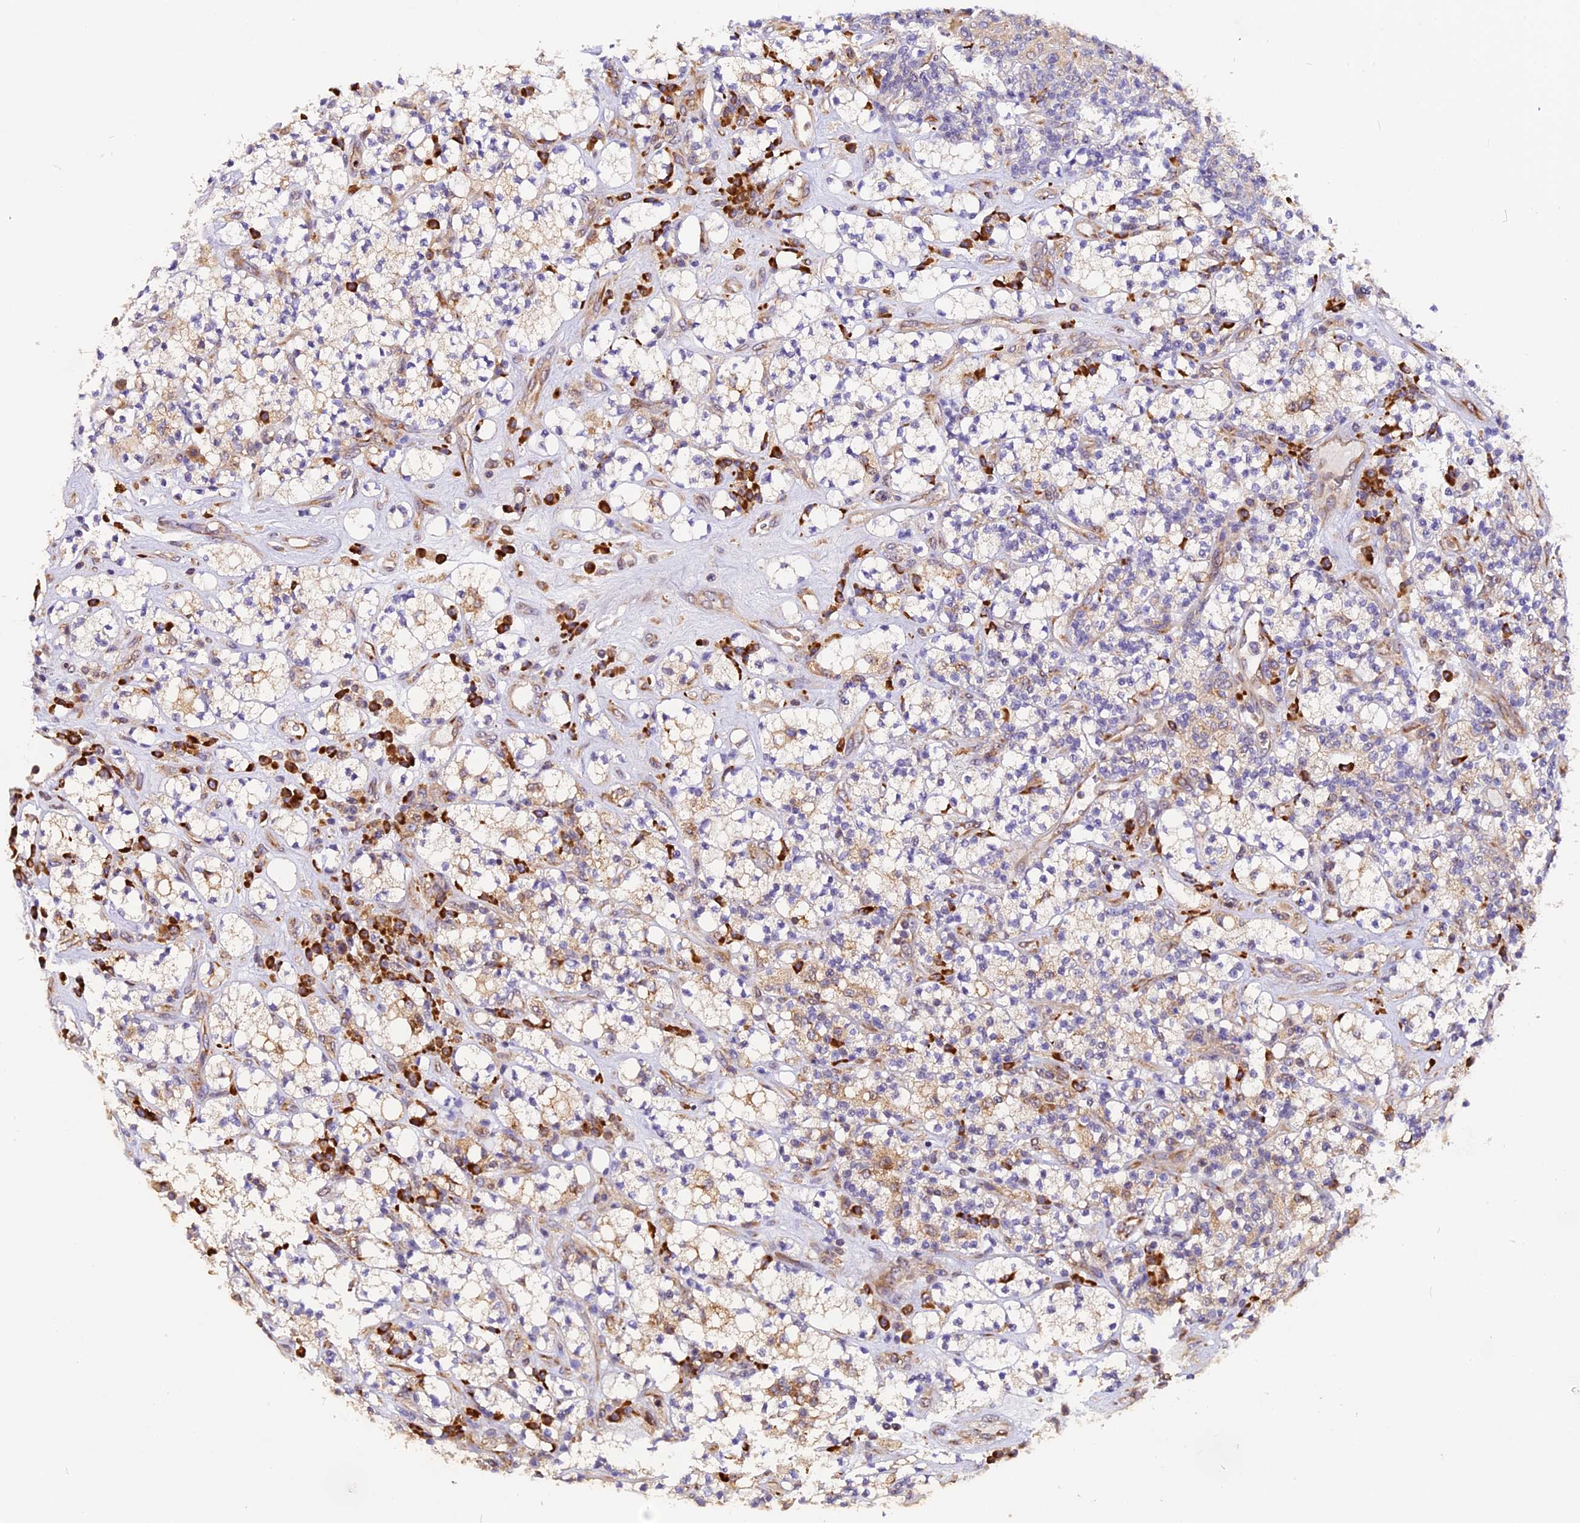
{"staining": {"intensity": "weak", "quantity": "25%-75%", "location": "cytoplasmic/membranous"}, "tissue": "renal cancer", "cell_type": "Tumor cells", "image_type": "cancer", "snomed": [{"axis": "morphology", "description": "Adenocarcinoma, NOS"}, {"axis": "topography", "description": "Kidney"}], "caption": "Immunohistochemistry image of neoplastic tissue: human renal adenocarcinoma stained using IHC demonstrates low levels of weak protein expression localized specifically in the cytoplasmic/membranous of tumor cells, appearing as a cytoplasmic/membranous brown color.", "gene": "GNPTAB", "patient": {"sex": "male", "age": 77}}